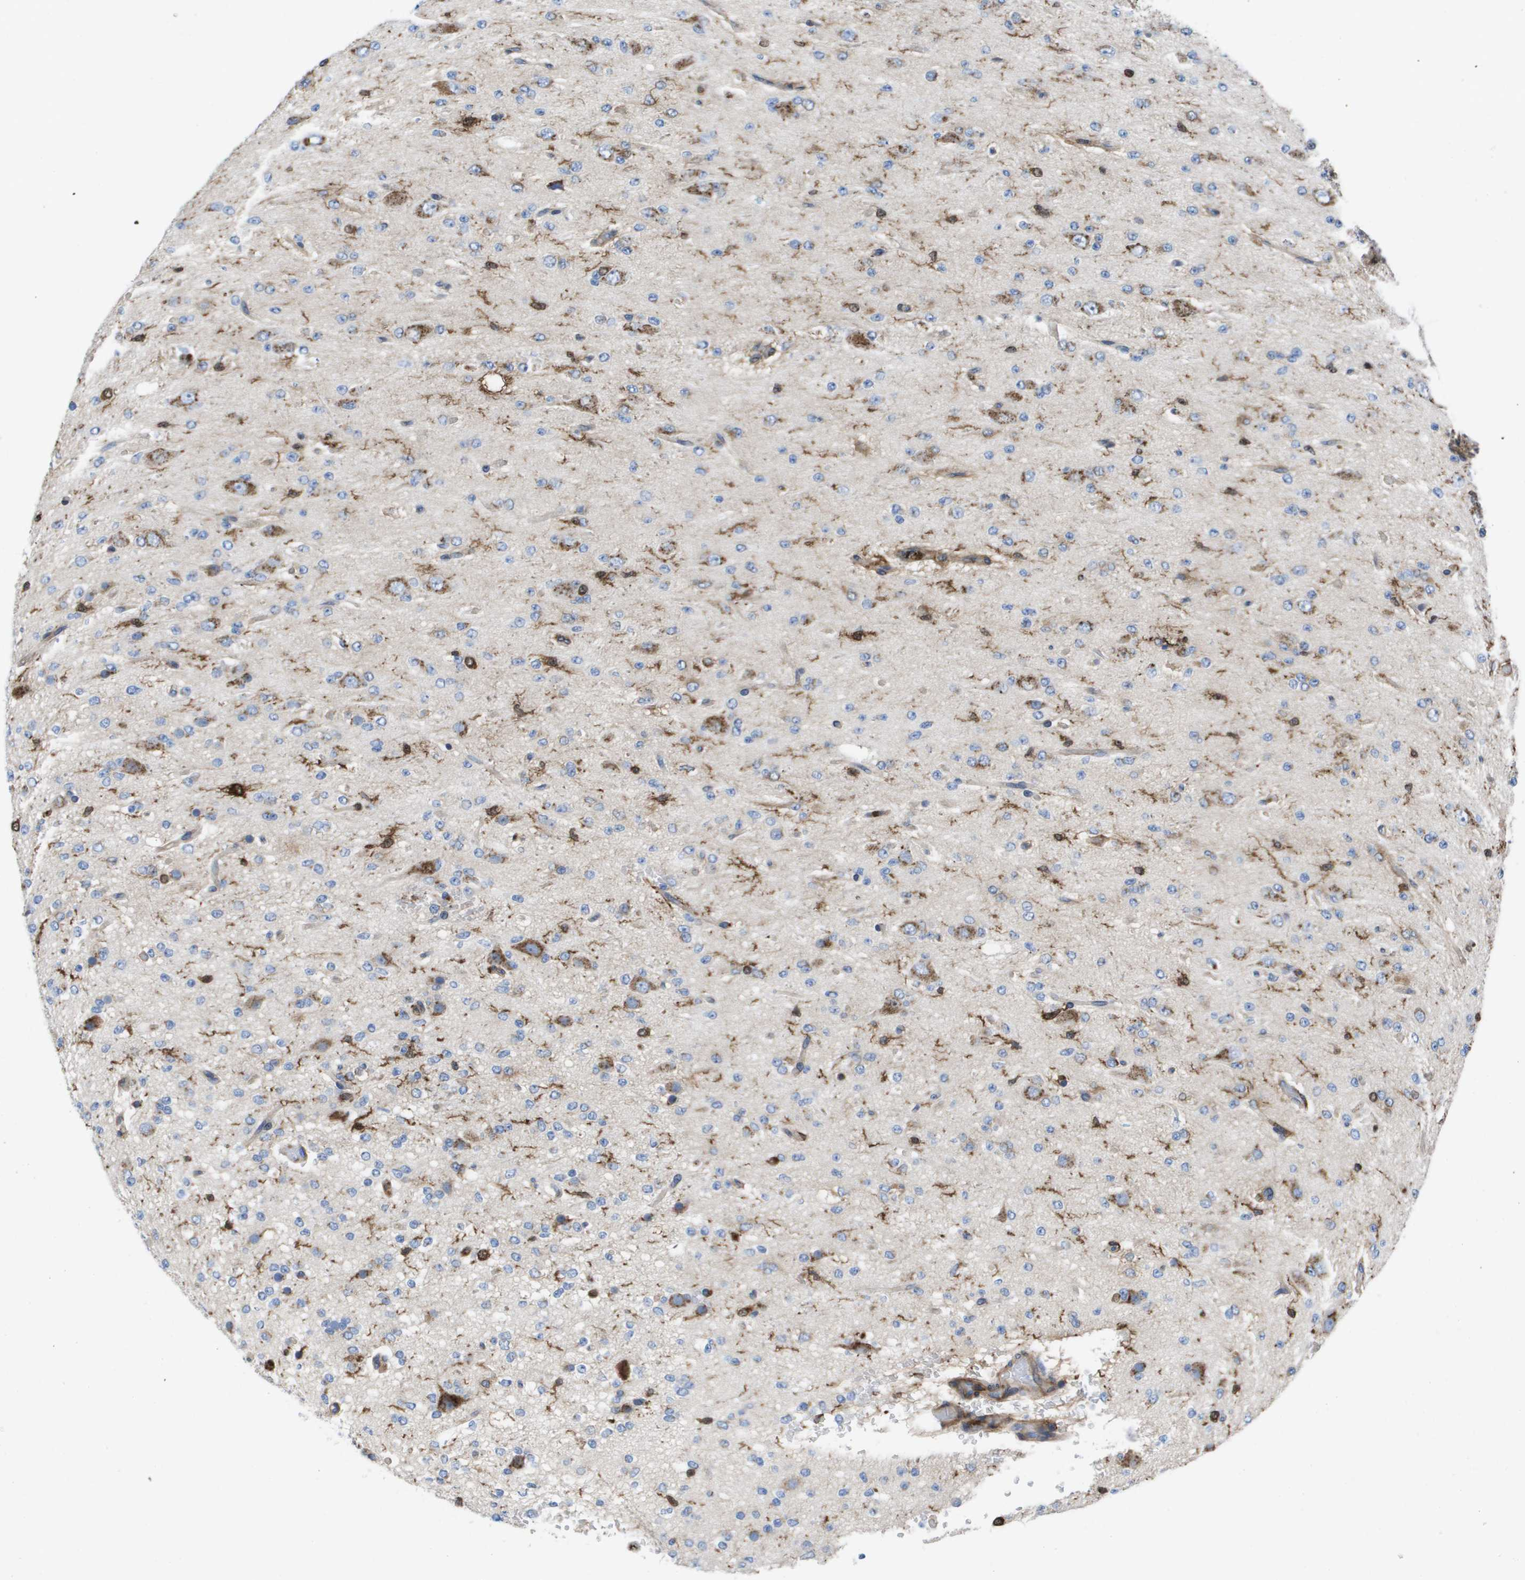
{"staining": {"intensity": "moderate", "quantity": "<25%", "location": "cytoplasmic/membranous"}, "tissue": "glioma", "cell_type": "Tumor cells", "image_type": "cancer", "snomed": [{"axis": "morphology", "description": "Glioma, malignant, Low grade"}, {"axis": "topography", "description": "Brain"}], "caption": "A brown stain labels moderate cytoplasmic/membranous staining of a protein in malignant low-grade glioma tumor cells.", "gene": "SLC37A2", "patient": {"sex": "male", "age": 38}}